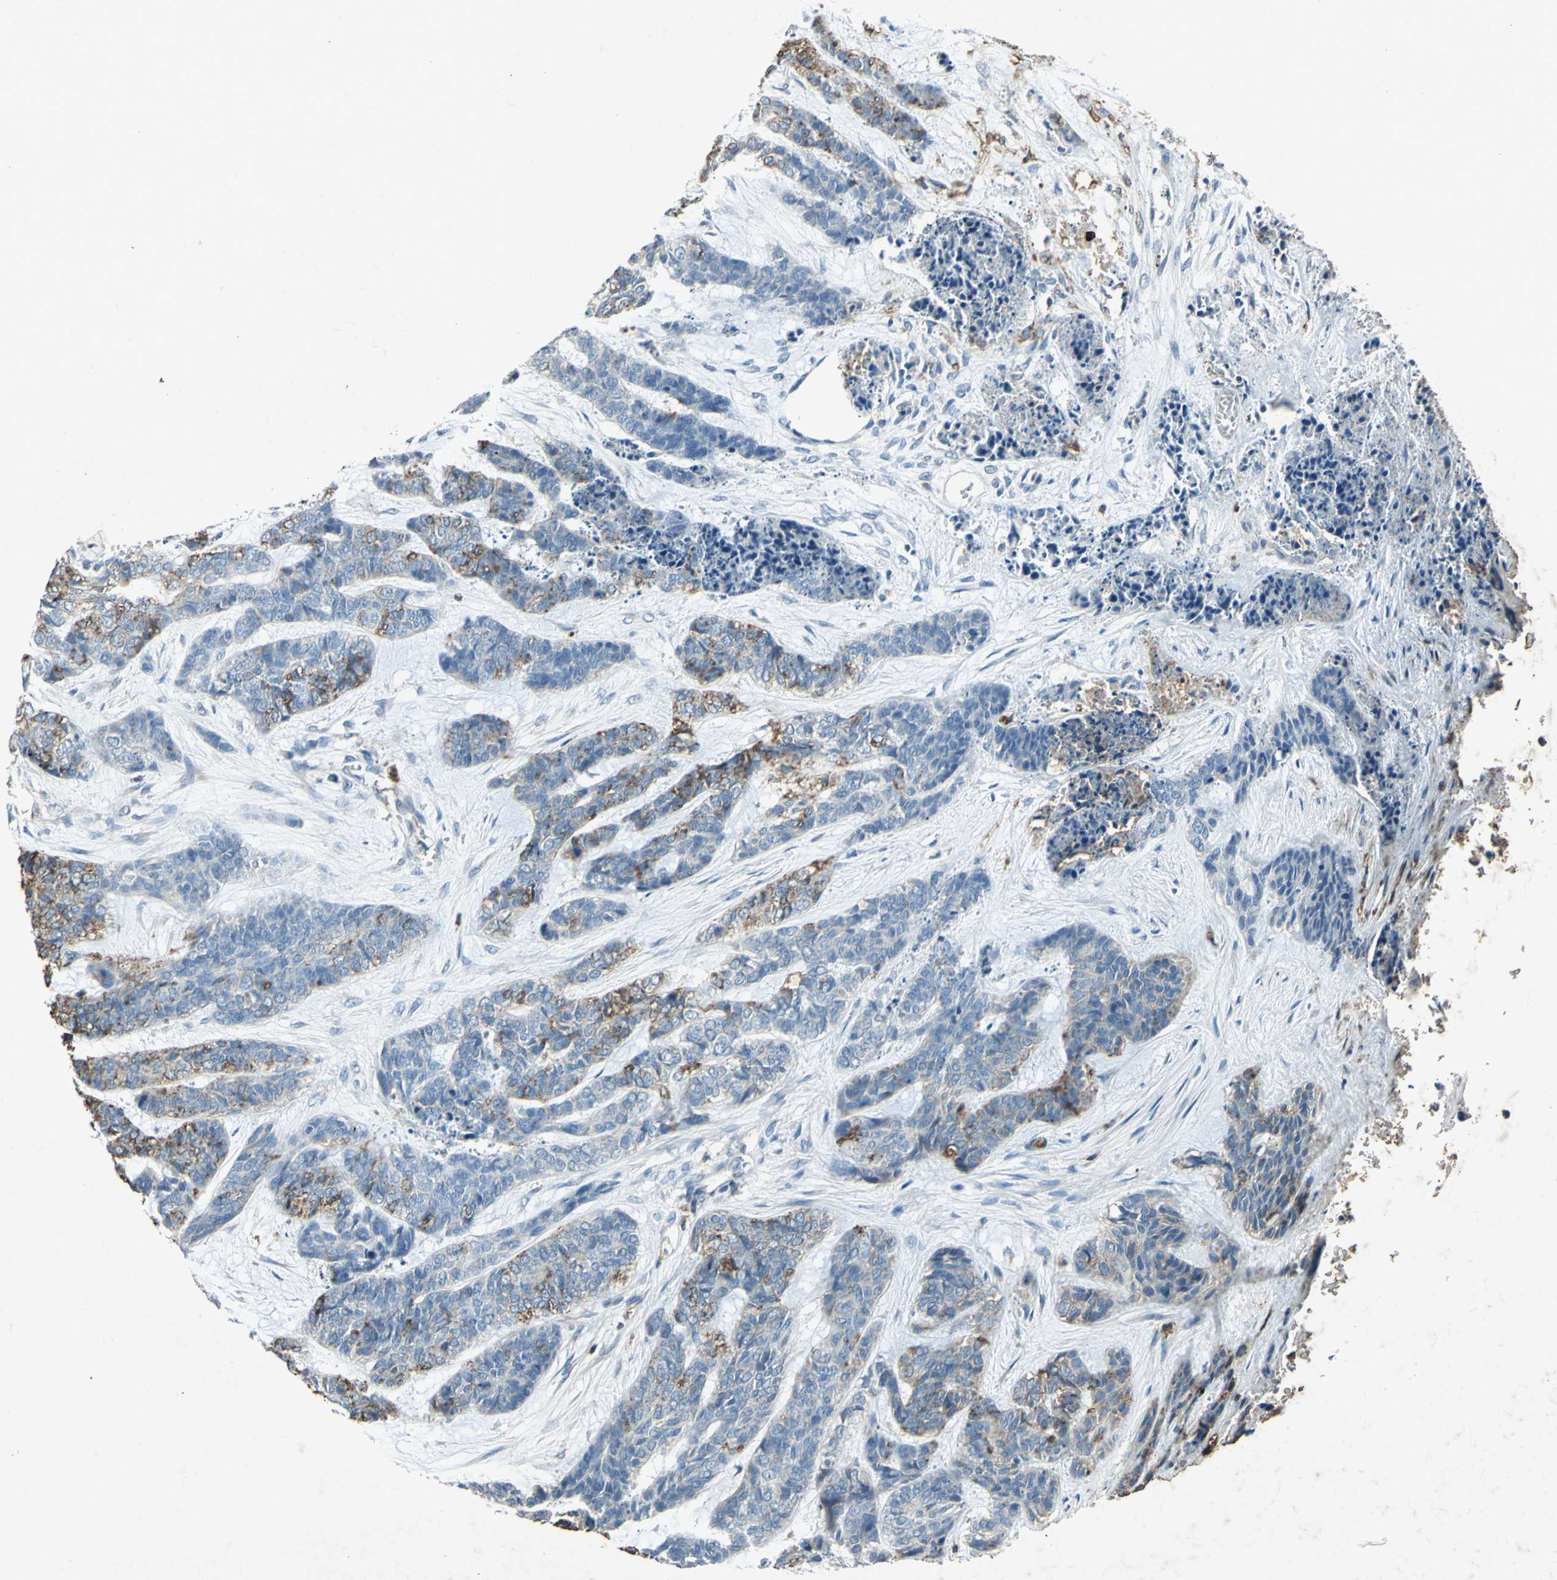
{"staining": {"intensity": "moderate", "quantity": "25%-75%", "location": "cytoplasmic/membranous"}, "tissue": "skin cancer", "cell_type": "Tumor cells", "image_type": "cancer", "snomed": [{"axis": "morphology", "description": "Basal cell carcinoma"}, {"axis": "topography", "description": "Skin"}], "caption": "Brown immunohistochemical staining in skin basal cell carcinoma displays moderate cytoplasmic/membranous positivity in about 25%-75% of tumor cells.", "gene": "CCR6", "patient": {"sex": "female", "age": 64}}